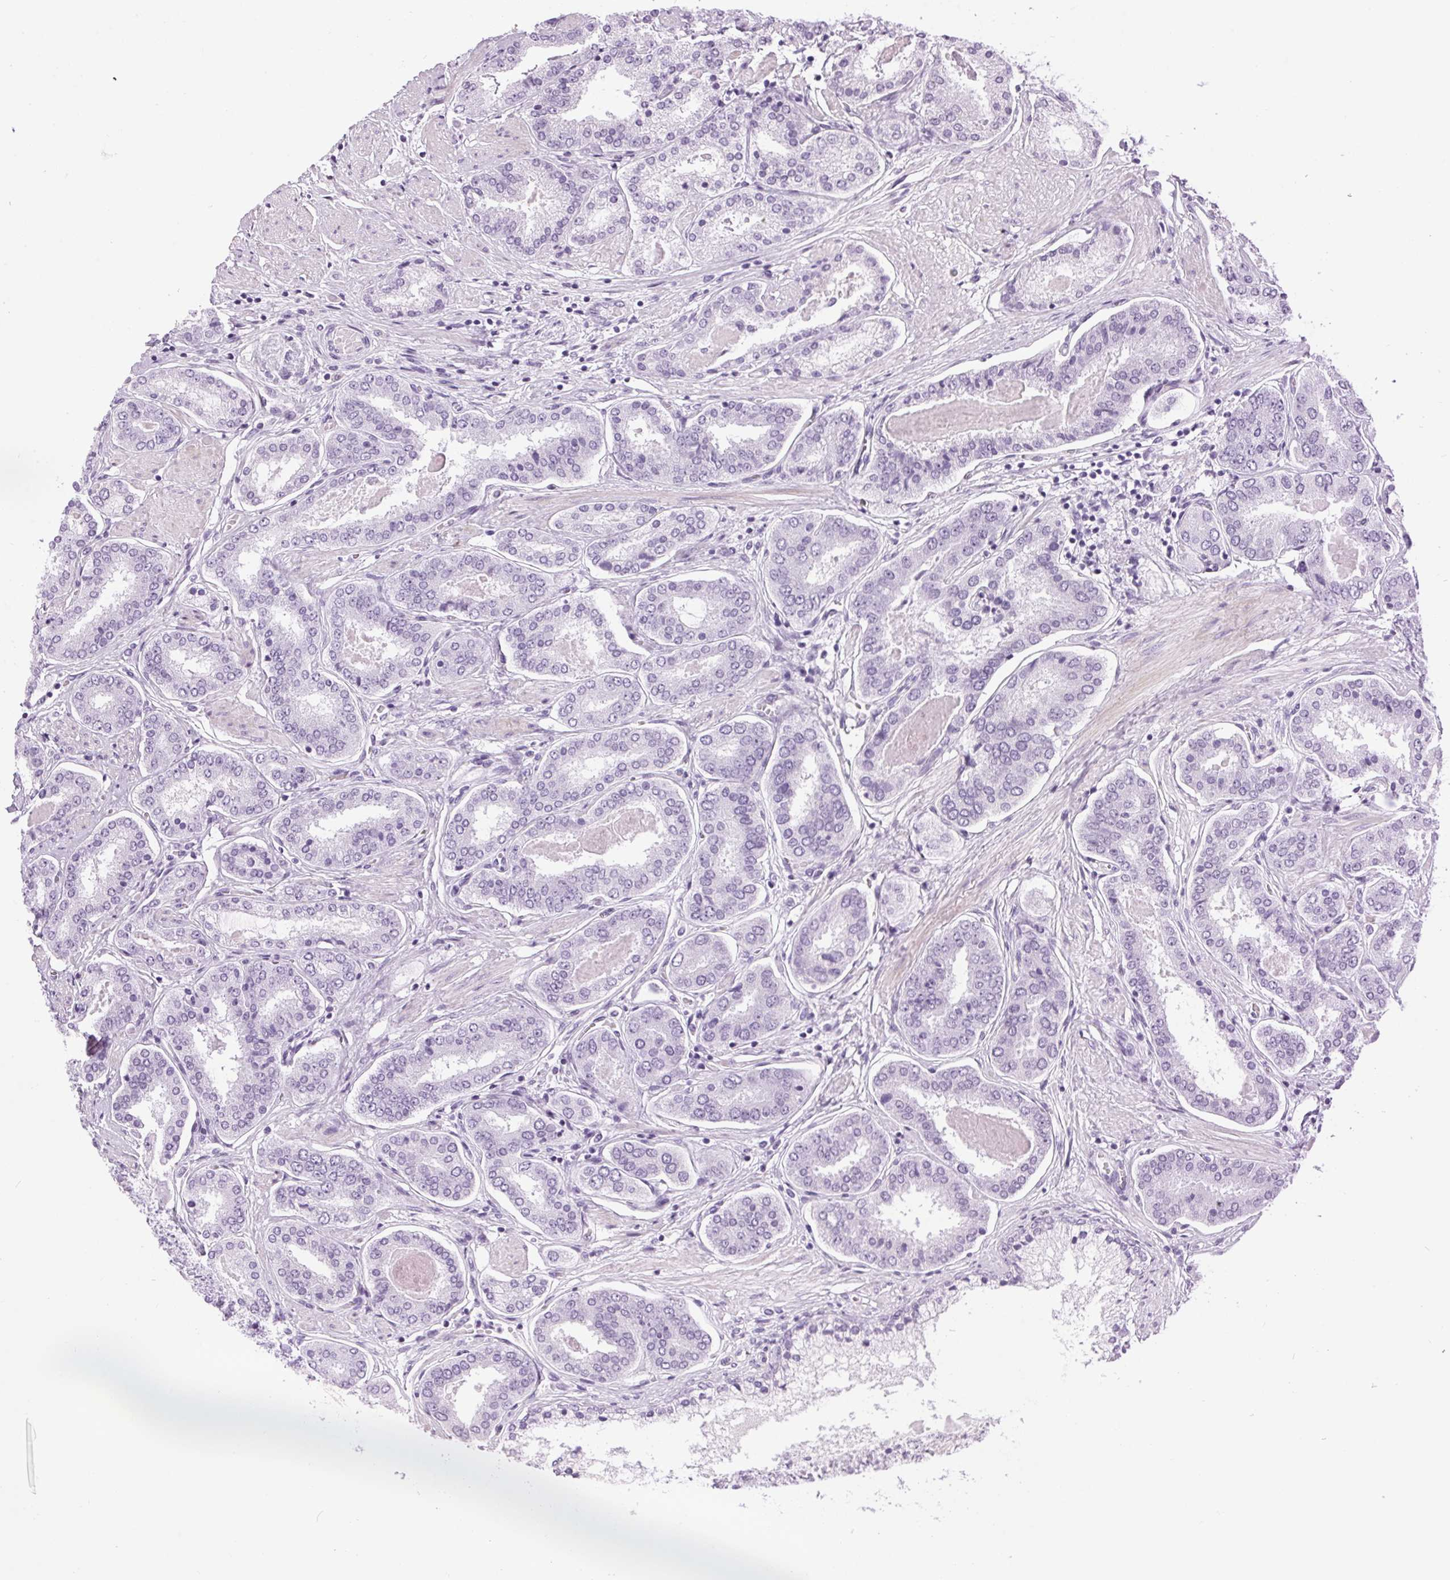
{"staining": {"intensity": "negative", "quantity": "none", "location": "none"}, "tissue": "prostate cancer", "cell_type": "Tumor cells", "image_type": "cancer", "snomed": [{"axis": "morphology", "description": "Adenocarcinoma, High grade"}, {"axis": "topography", "description": "Prostate"}], "caption": "The histopathology image demonstrates no staining of tumor cells in prostate adenocarcinoma (high-grade).", "gene": "SP7", "patient": {"sex": "male", "age": 63}}